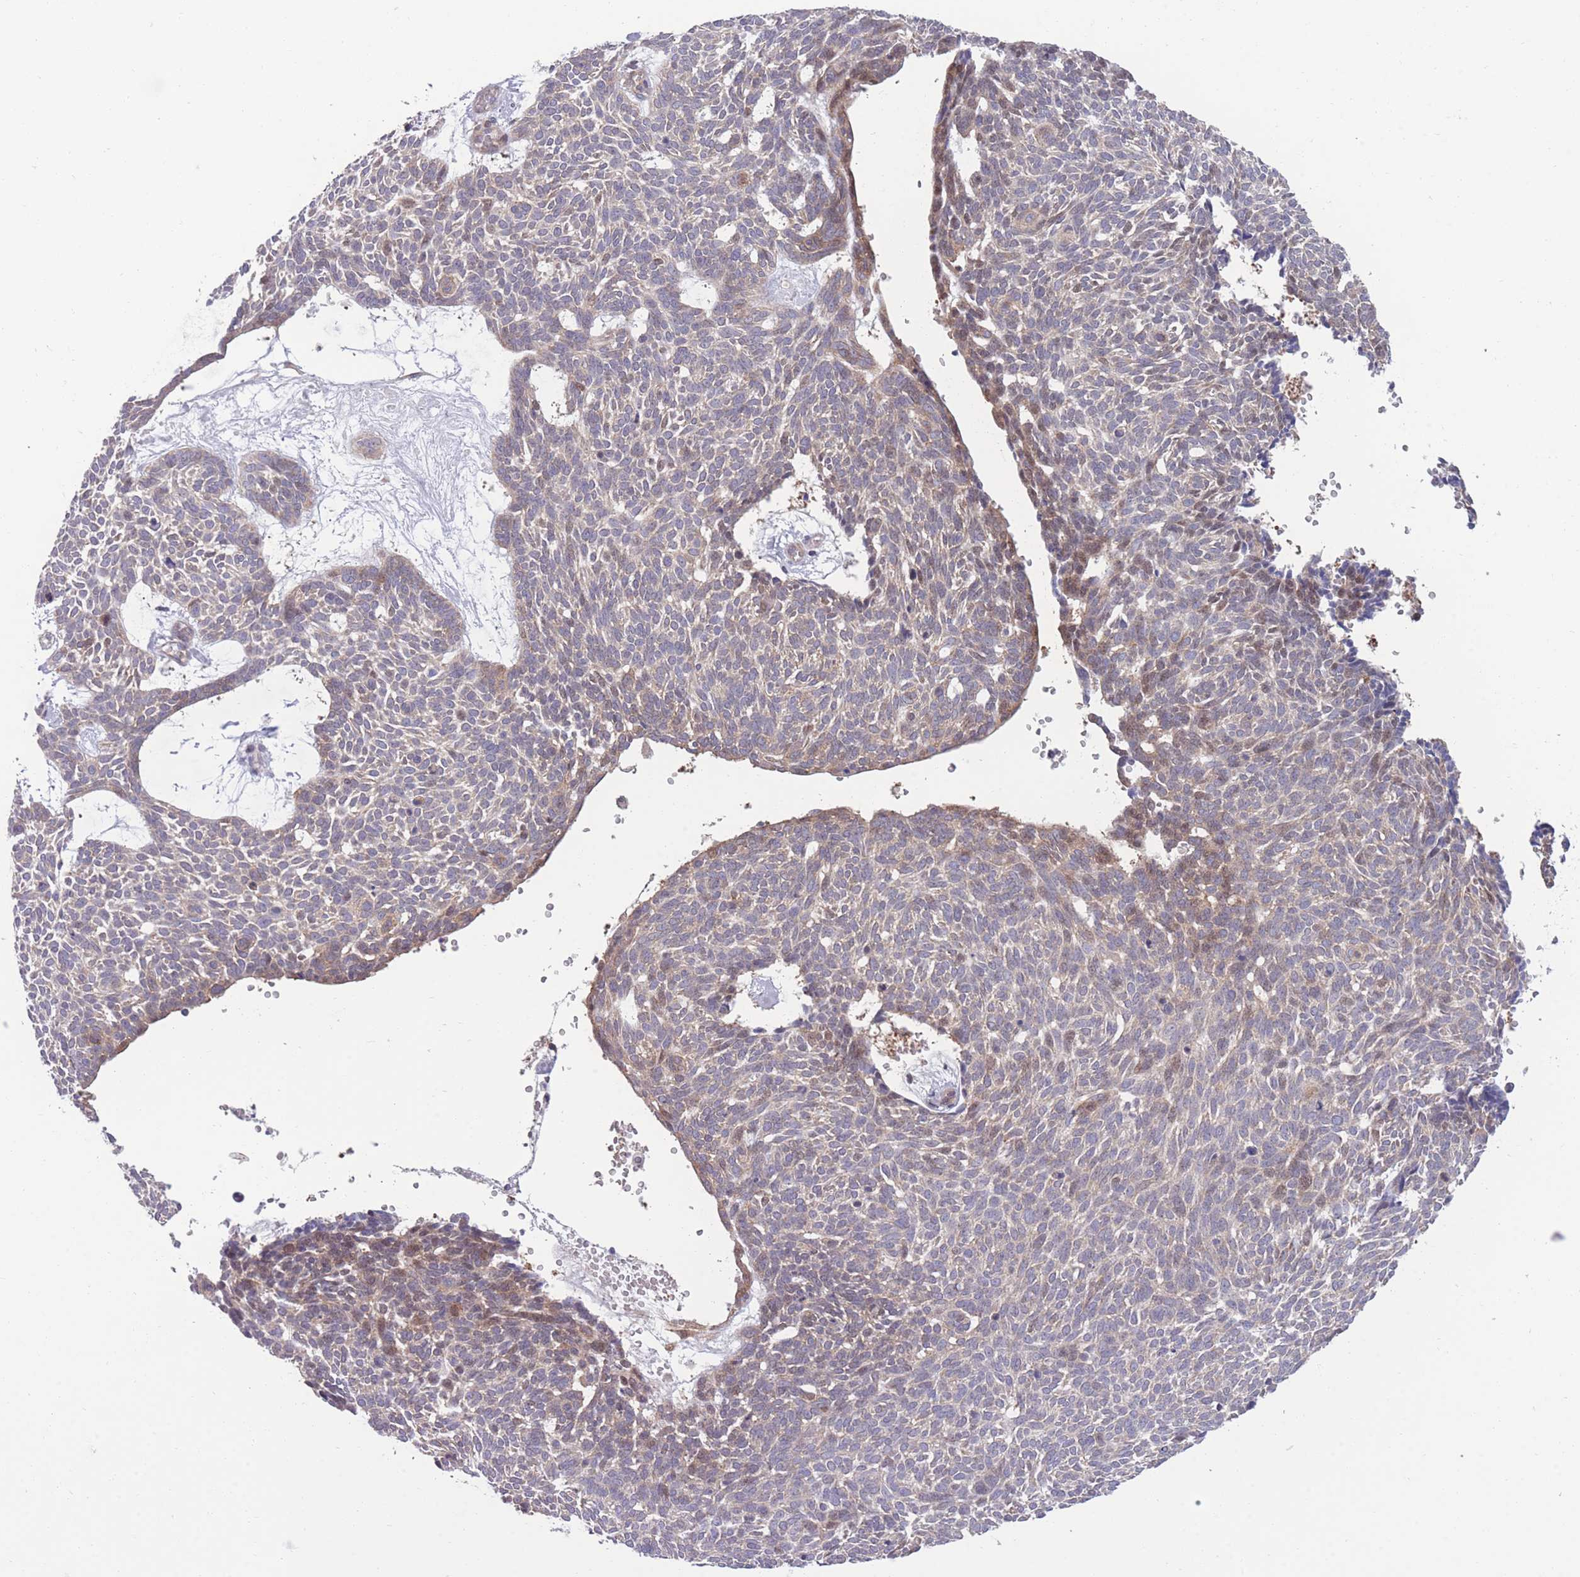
{"staining": {"intensity": "moderate", "quantity": "<25%", "location": "cytoplasmic/membranous"}, "tissue": "skin cancer", "cell_type": "Tumor cells", "image_type": "cancer", "snomed": [{"axis": "morphology", "description": "Basal cell carcinoma"}, {"axis": "topography", "description": "Skin"}], "caption": "Moderate cytoplasmic/membranous positivity for a protein is identified in approximately <25% of tumor cells of basal cell carcinoma (skin) using IHC.", "gene": "RIC8A", "patient": {"sex": "male", "age": 61}}